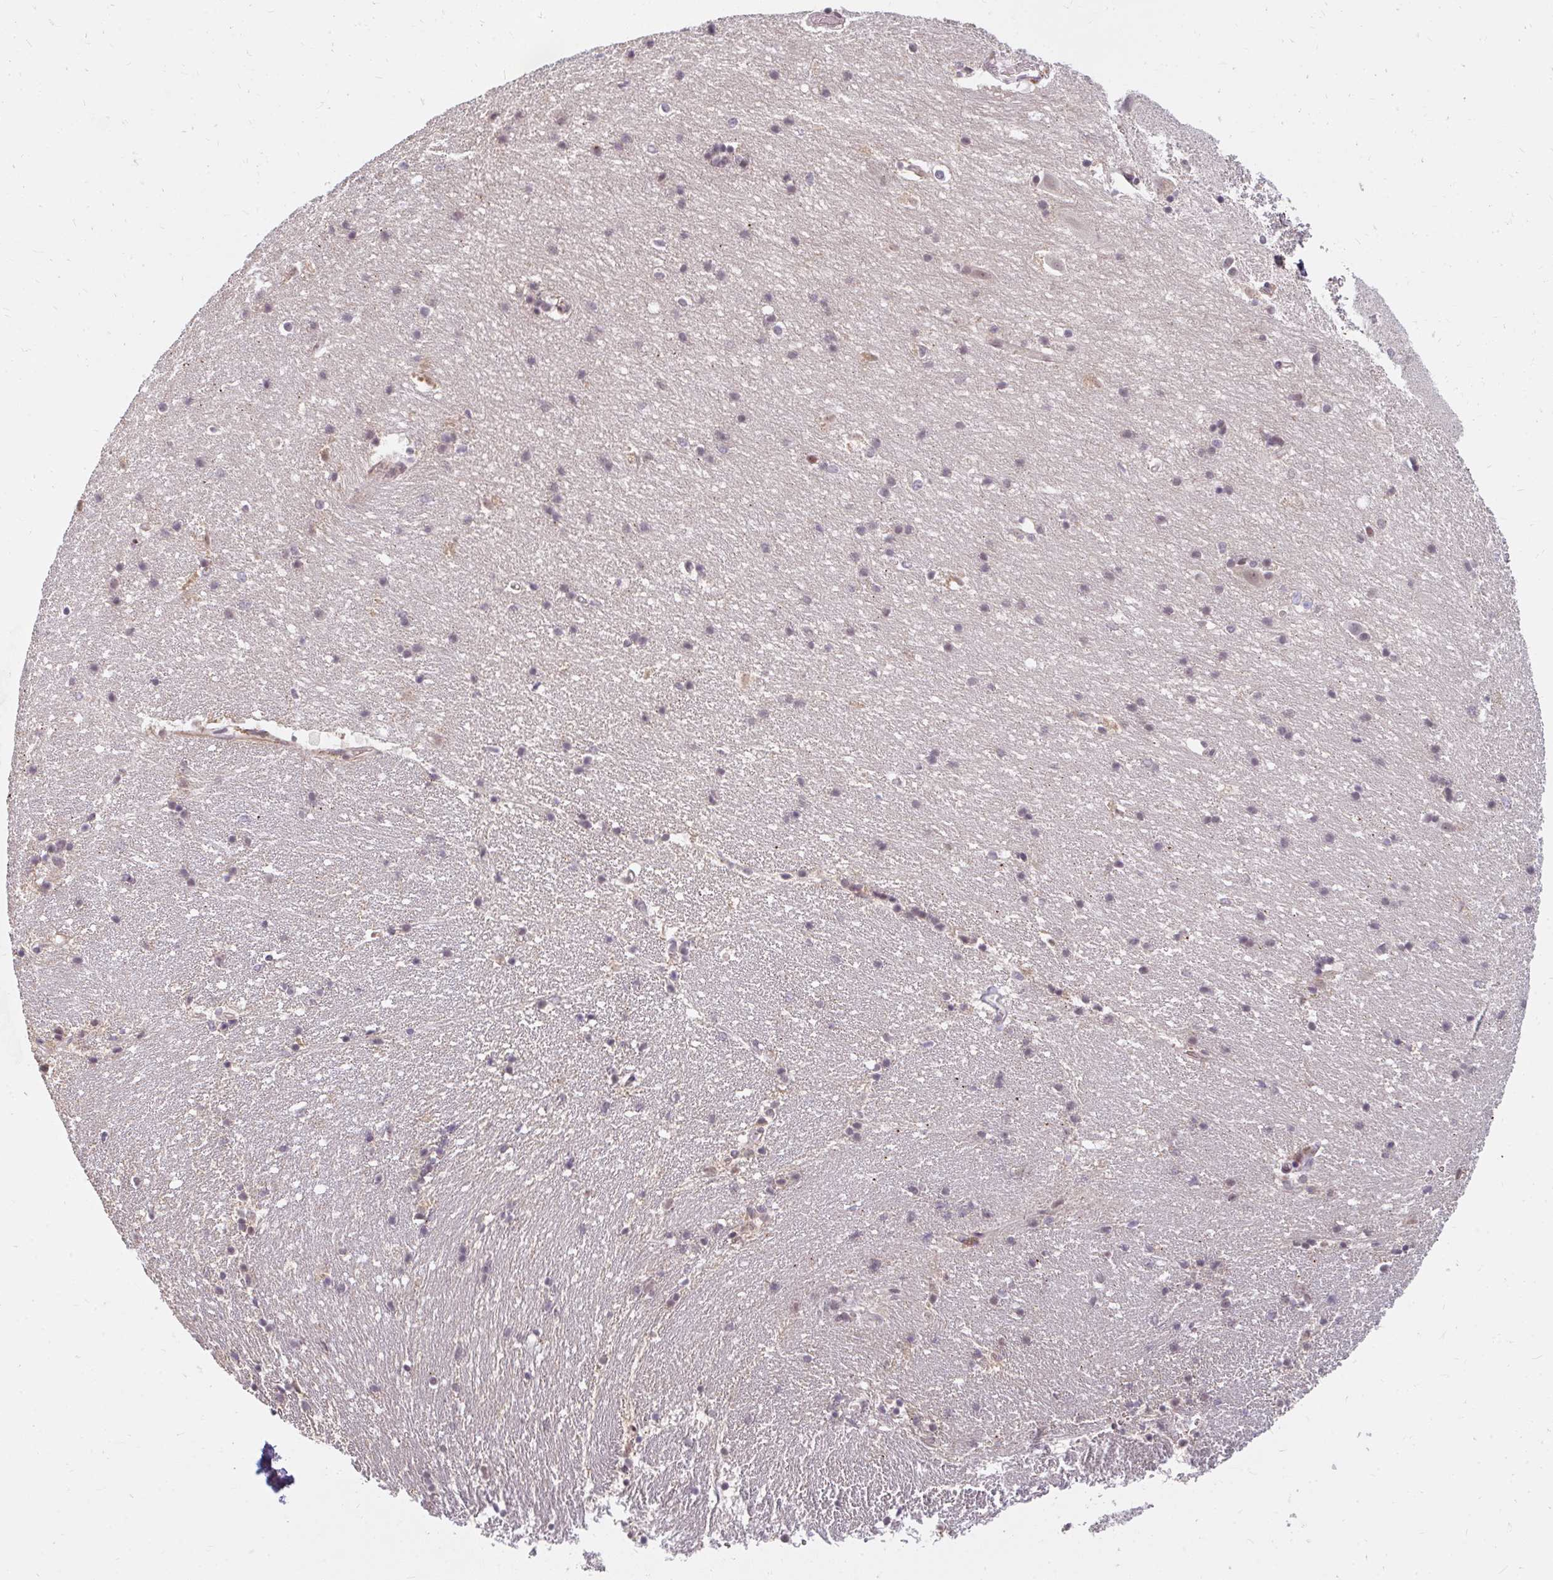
{"staining": {"intensity": "moderate", "quantity": "<25%", "location": "nuclear"}, "tissue": "hippocampus", "cell_type": "Glial cells", "image_type": "normal", "snomed": [{"axis": "morphology", "description": "Normal tissue, NOS"}, {"axis": "topography", "description": "Hippocampus"}], "caption": "The photomicrograph displays immunohistochemical staining of benign hippocampus. There is moderate nuclear staining is seen in about <25% of glial cells. (DAB (3,3'-diaminobenzidine) IHC with brightfield microscopy, high magnification).", "gene": "GTF3C6", "patient": {"sex": "male", "age": 63}}